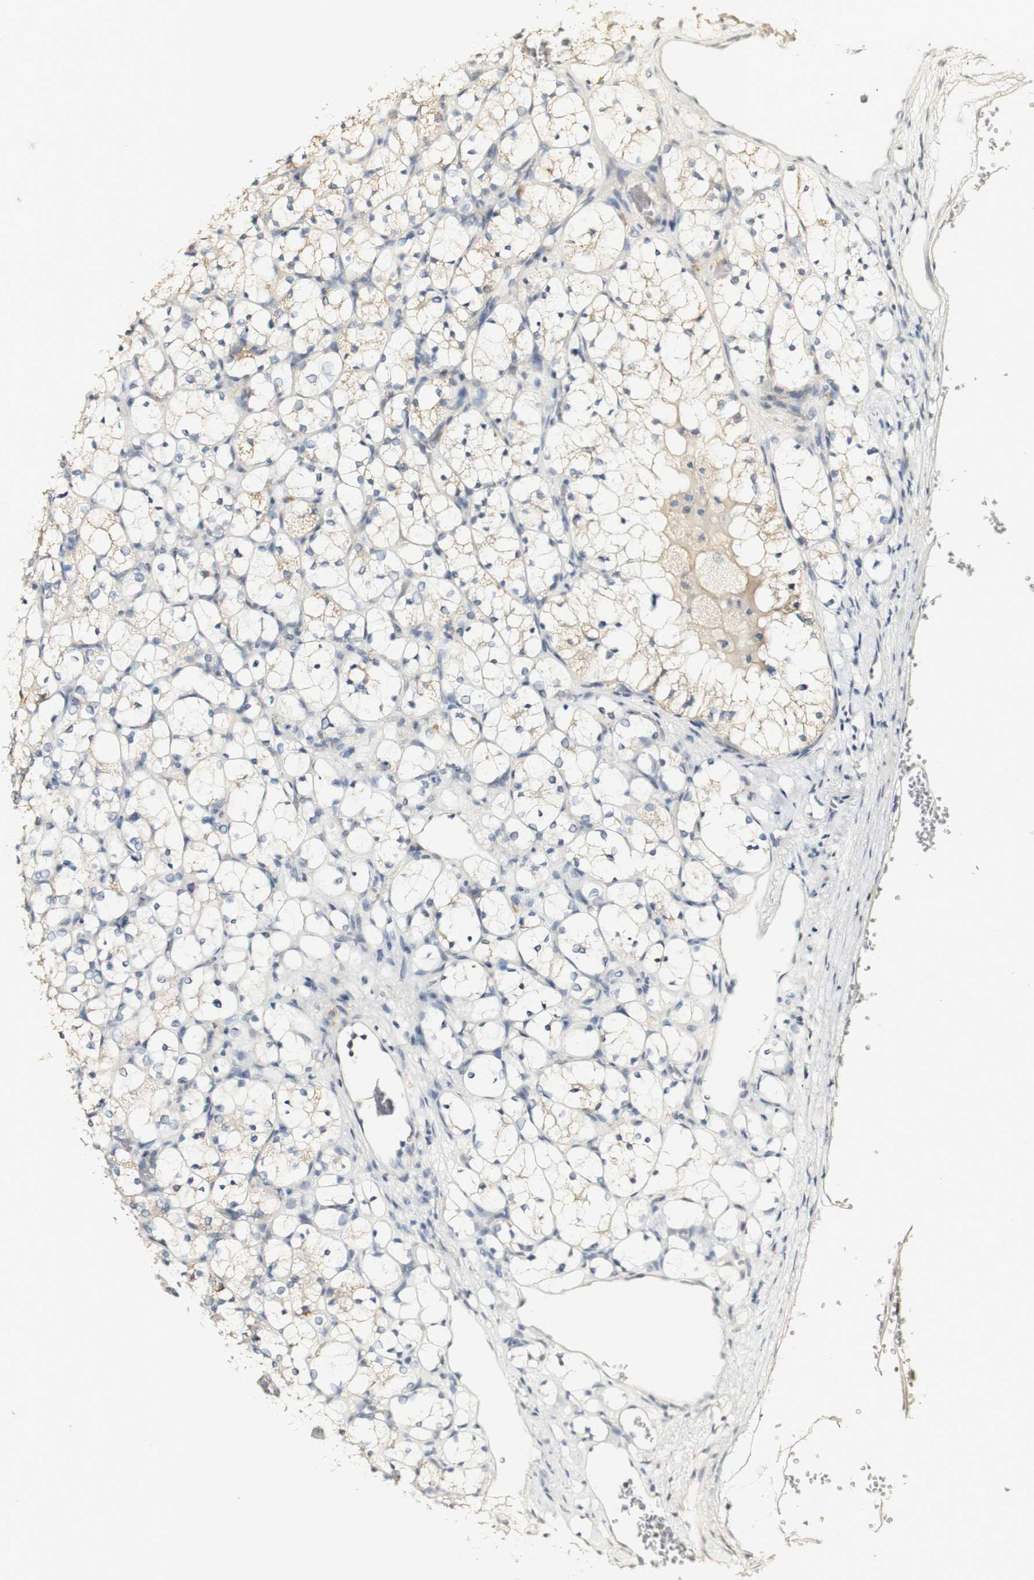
{"staining": {"intensity": "weak", "quantity": "<25%", "location": "cytoplasmic/membranous"}, "tissue": "renal cancer", "cell_type": "Tumor cells", "image_type": "cancer", "snomed": [{"axis": "morphology", "description": "Adenocarcinoma, NOS"}, {"axis": "topography", "description": "Kidney"}], "caption": "This micrograph is of renal cancer stained with immunohistochemistry to label a protein in brown with the nuclei are counter-stained blue. There is no staining in tumor cells. (DAB immunohistochemistry (IHC) visualized using brightfield microscopy, high magnification).", "gene": "SYT7", "patient": {"sex": "female", "age": 69}}